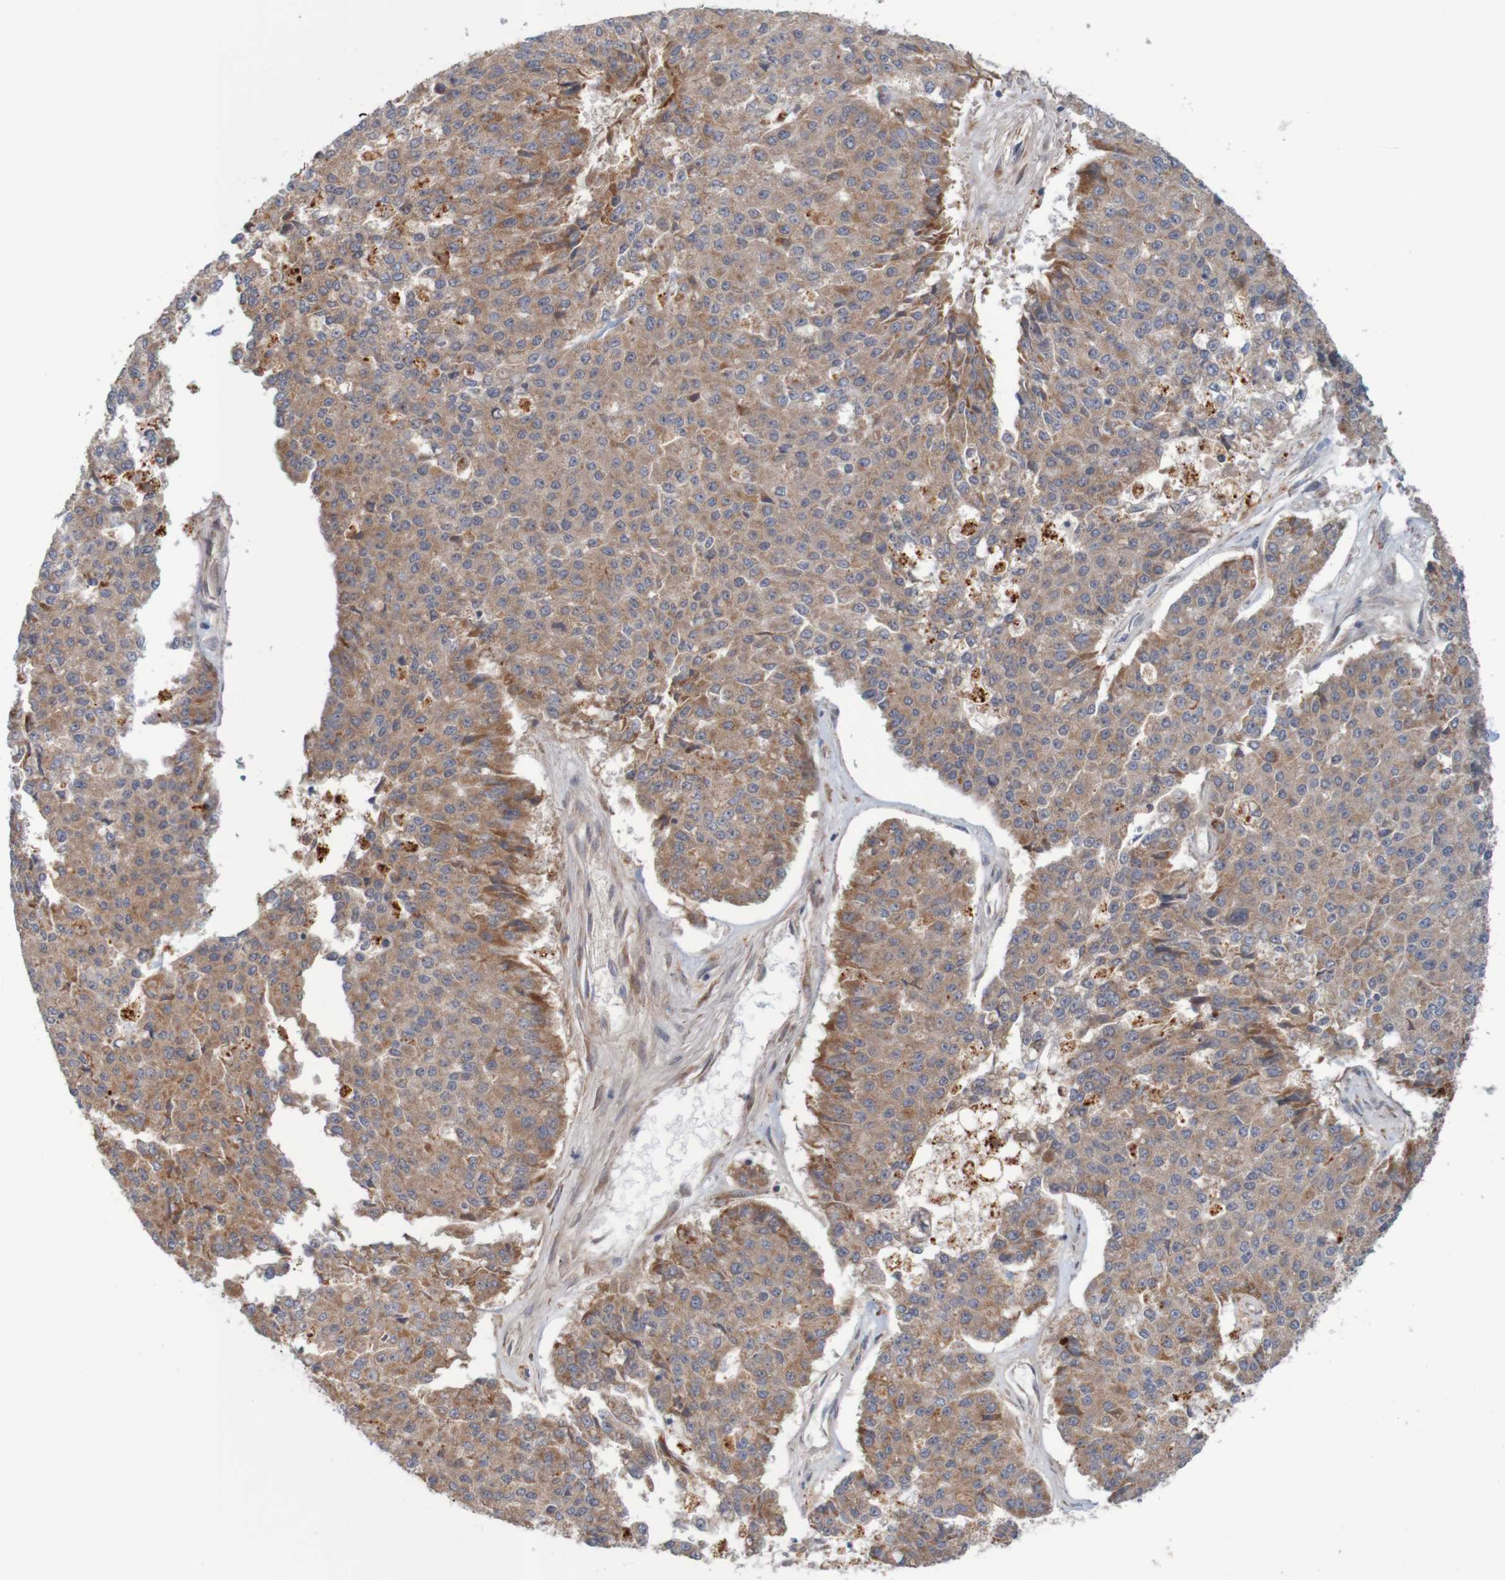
{"staining": {"intensity": "moderate", "quantity": ">75%", "location": "cytoplasmic/membranous"}, "tissue": "pancreatic cancer", "cell_type": "Tumor cells", "image_type": "cancer", "snomed": [{"axis": "morphology", "description": "Adenocarcinoma, NOS"}, {"axis": "topography", "description": "Pancreas"}], "caption": "Immunohistochemical staining of human pancreatic adenocarcinoma displays medium levels of moderate cytoplasmic/membranous protein positivity in approximately >75% of tumor cells. (Stains: DAB in brown, nuclei in blue, Microscopy: brightfield microscopy at high magnification).", "gene": "NAV2", "patient": {"sex": "male", "age": 50}}